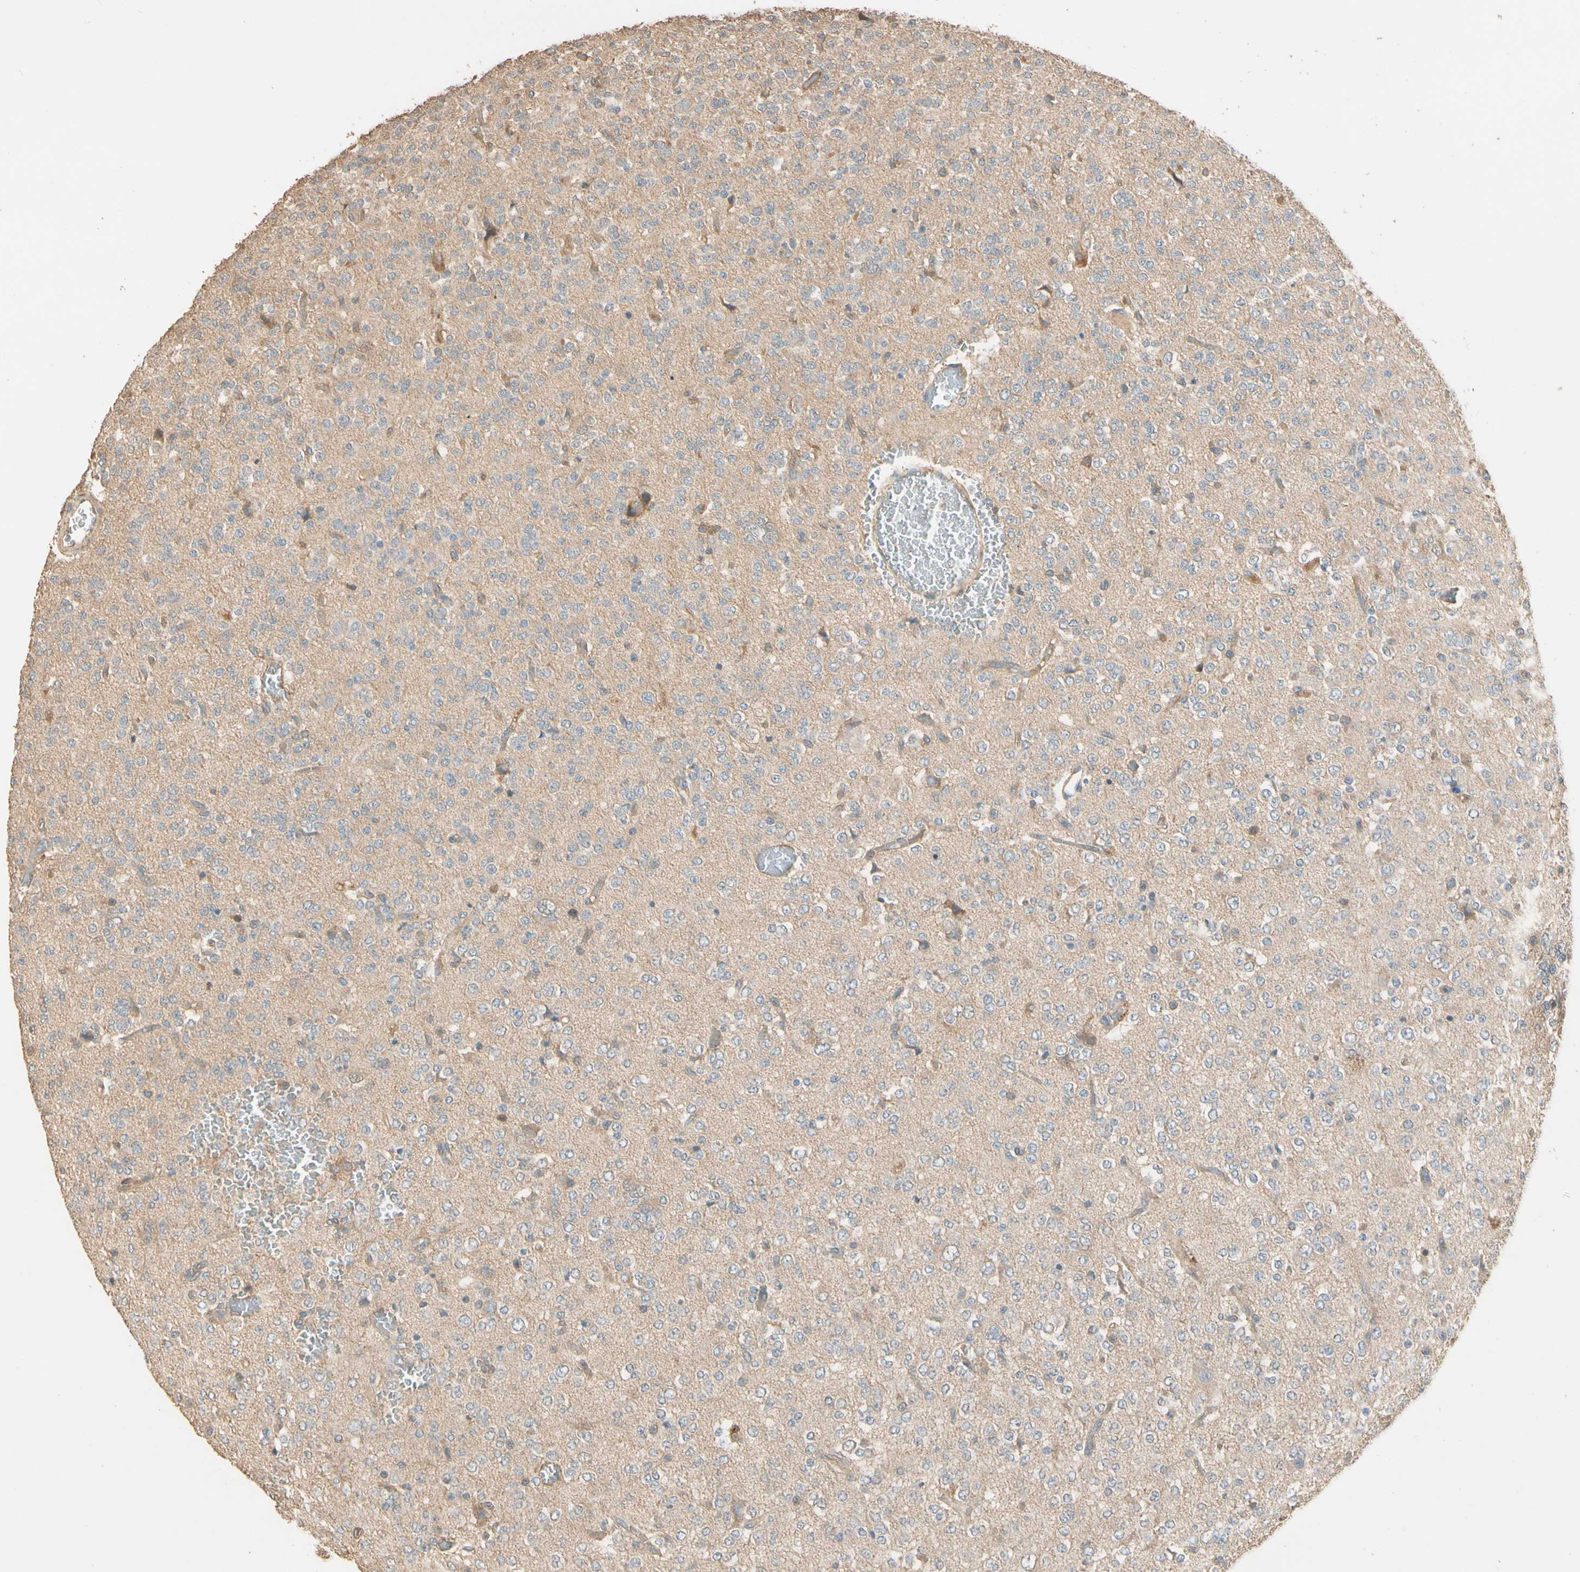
{"staining": {"intensity": "weak", "quantity": "25%-75%", "location": "cytoplasmic/membranous"}, "tissue": "glioma", "cell_type": "Tumor cells", "image_type": "cancer", "snomed": [{"axis": "morphology", "description": "Glioma, malignant, Low grade"}, {"axis": "topography", "description": "Brain"}], "caption": "About 25%-75% of tumor cells in human malignant glioma (low-grade) reveal weak cytoplasmic/membranous protein expression as visualized by brown immunohistochemical staining.", "gene": "CDH6", "patient": {"sex": "male", "age": 38}}